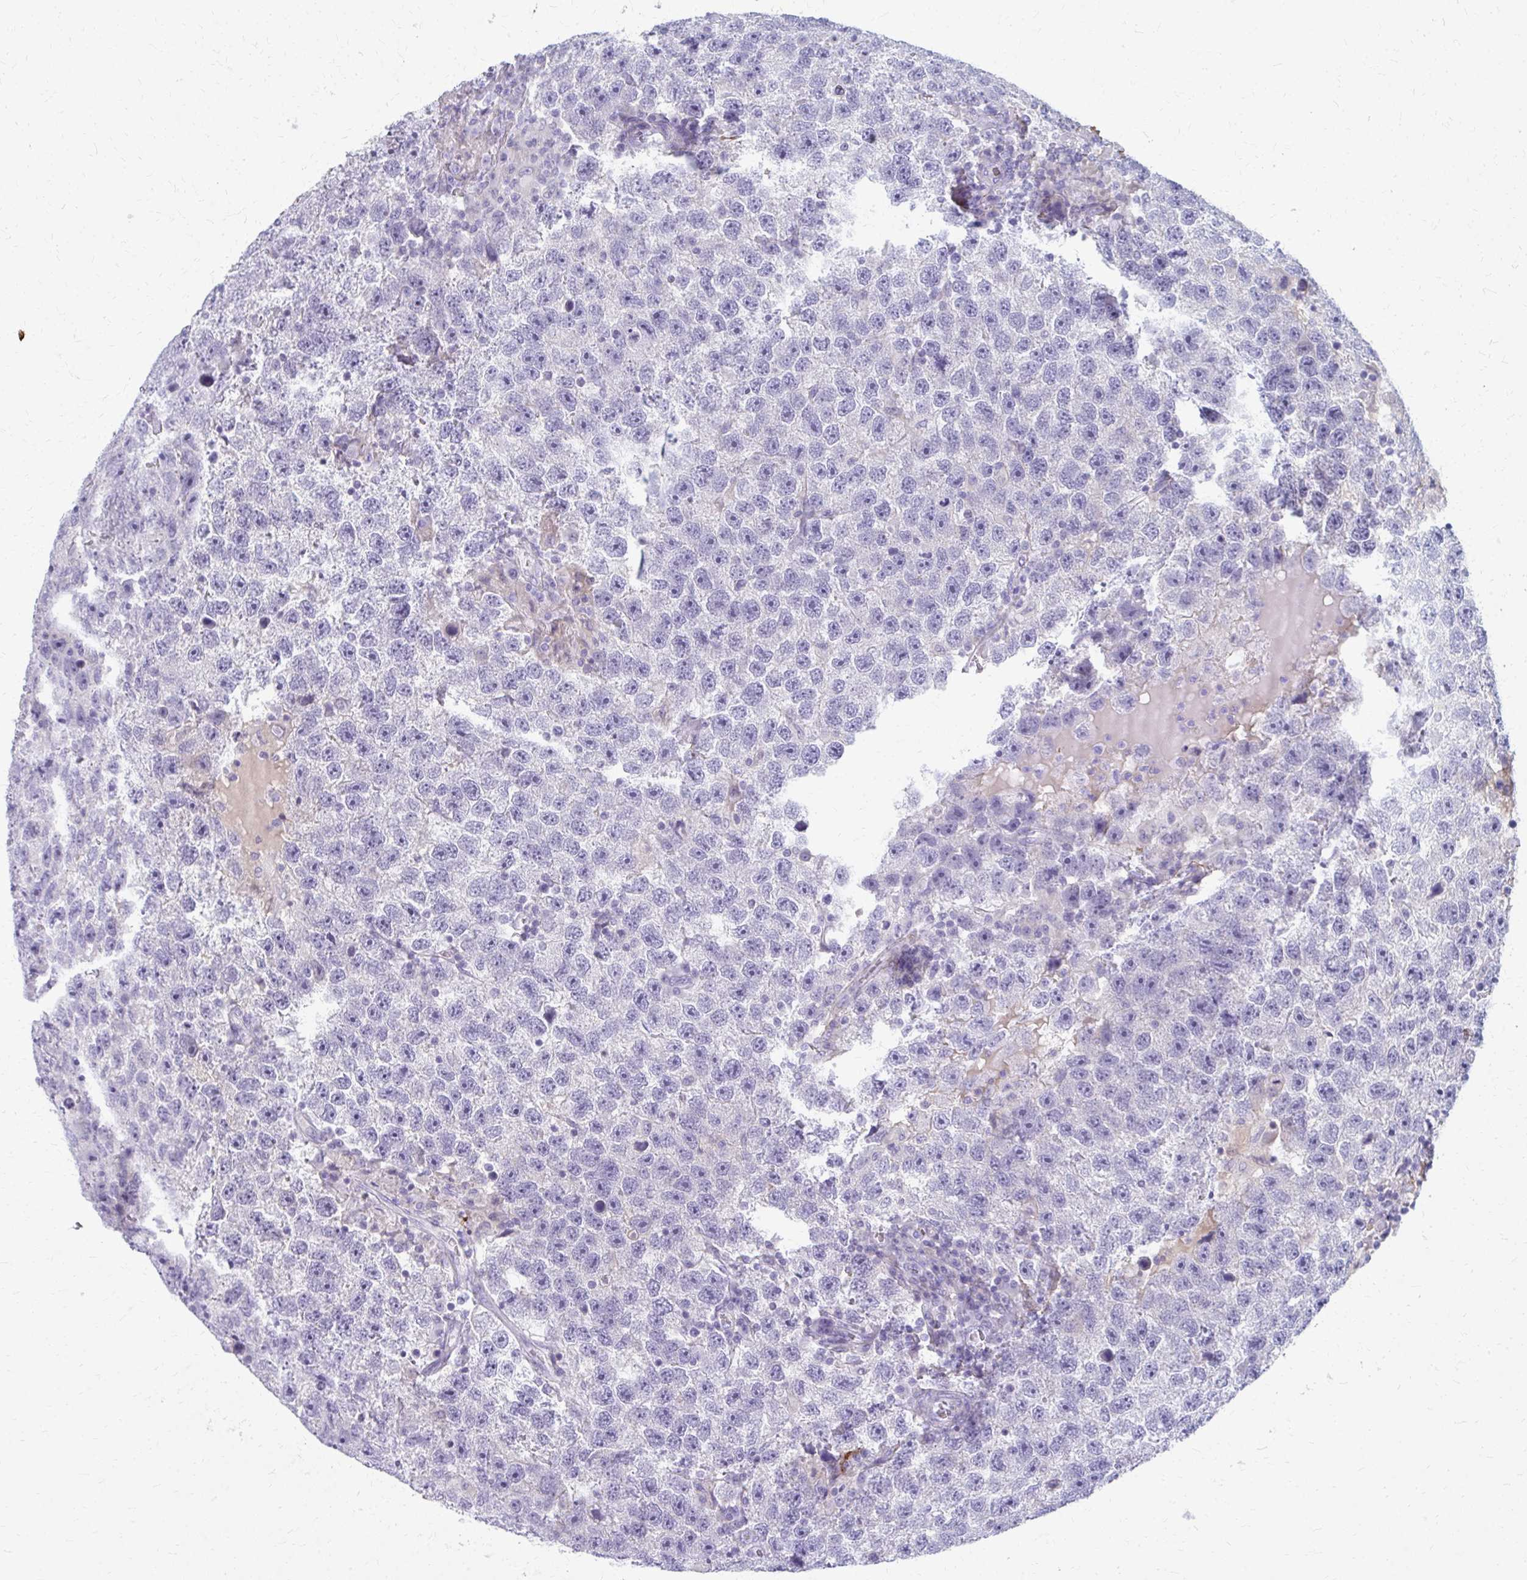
{"staining": {"intensity": "negative", "quantity": "none", "location": "none"}, "tissue": "testis cancer", "cell_type": "Tumor cells", "image_type": "cancer", "snomed": [{"axis": "morphology", "description": "Seminoma, NOS"}, {"axis": "topography", "description": "Testis"}], "caption": "Immunohistochemical staining of testis cancer exhibits no significant expression in tumor cells.", "gene": "ADIPOQ", "patient": {"sex": "male", "age": 26}}